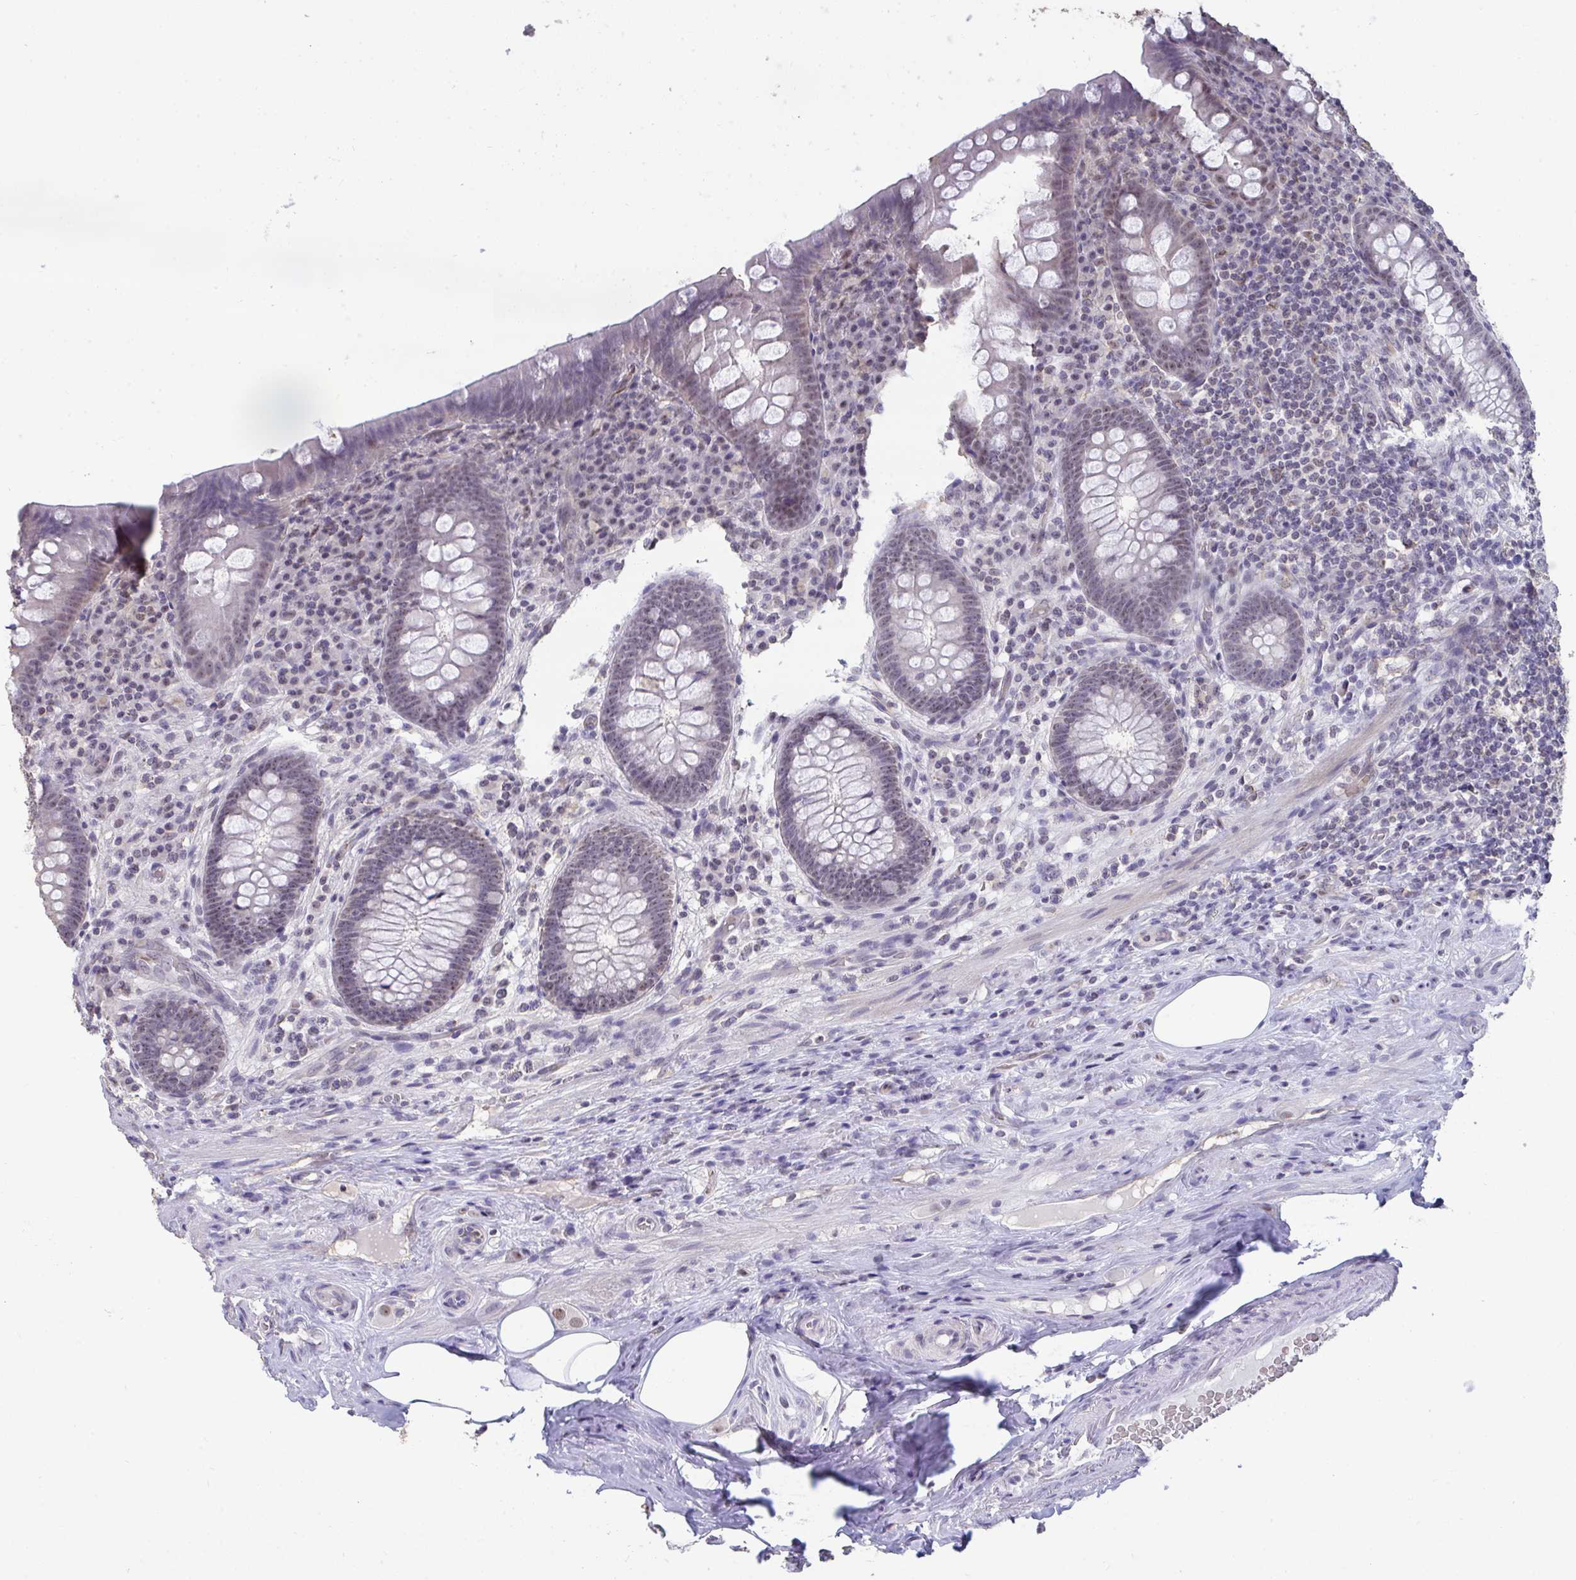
{"staining": {"intensity": "weak", "quantity": "25%-75%", "location": "nuclear"}, "tissue": "appendix", "cell_type": "Glandular cells", "image_type": "normal", "snomed": [{"axis": "morphology", "description": "Normal tissue, NOS"}, {"axis": "topography", "description": "Appendix"}], "caption": "Brown immunohistochemical staining in benign human appendix exhibits weak nuclear positivity in approximately 25%-75% of glandular cells.", "gene": "SENP3", "patient": {"sex": "male", "age": 71}}